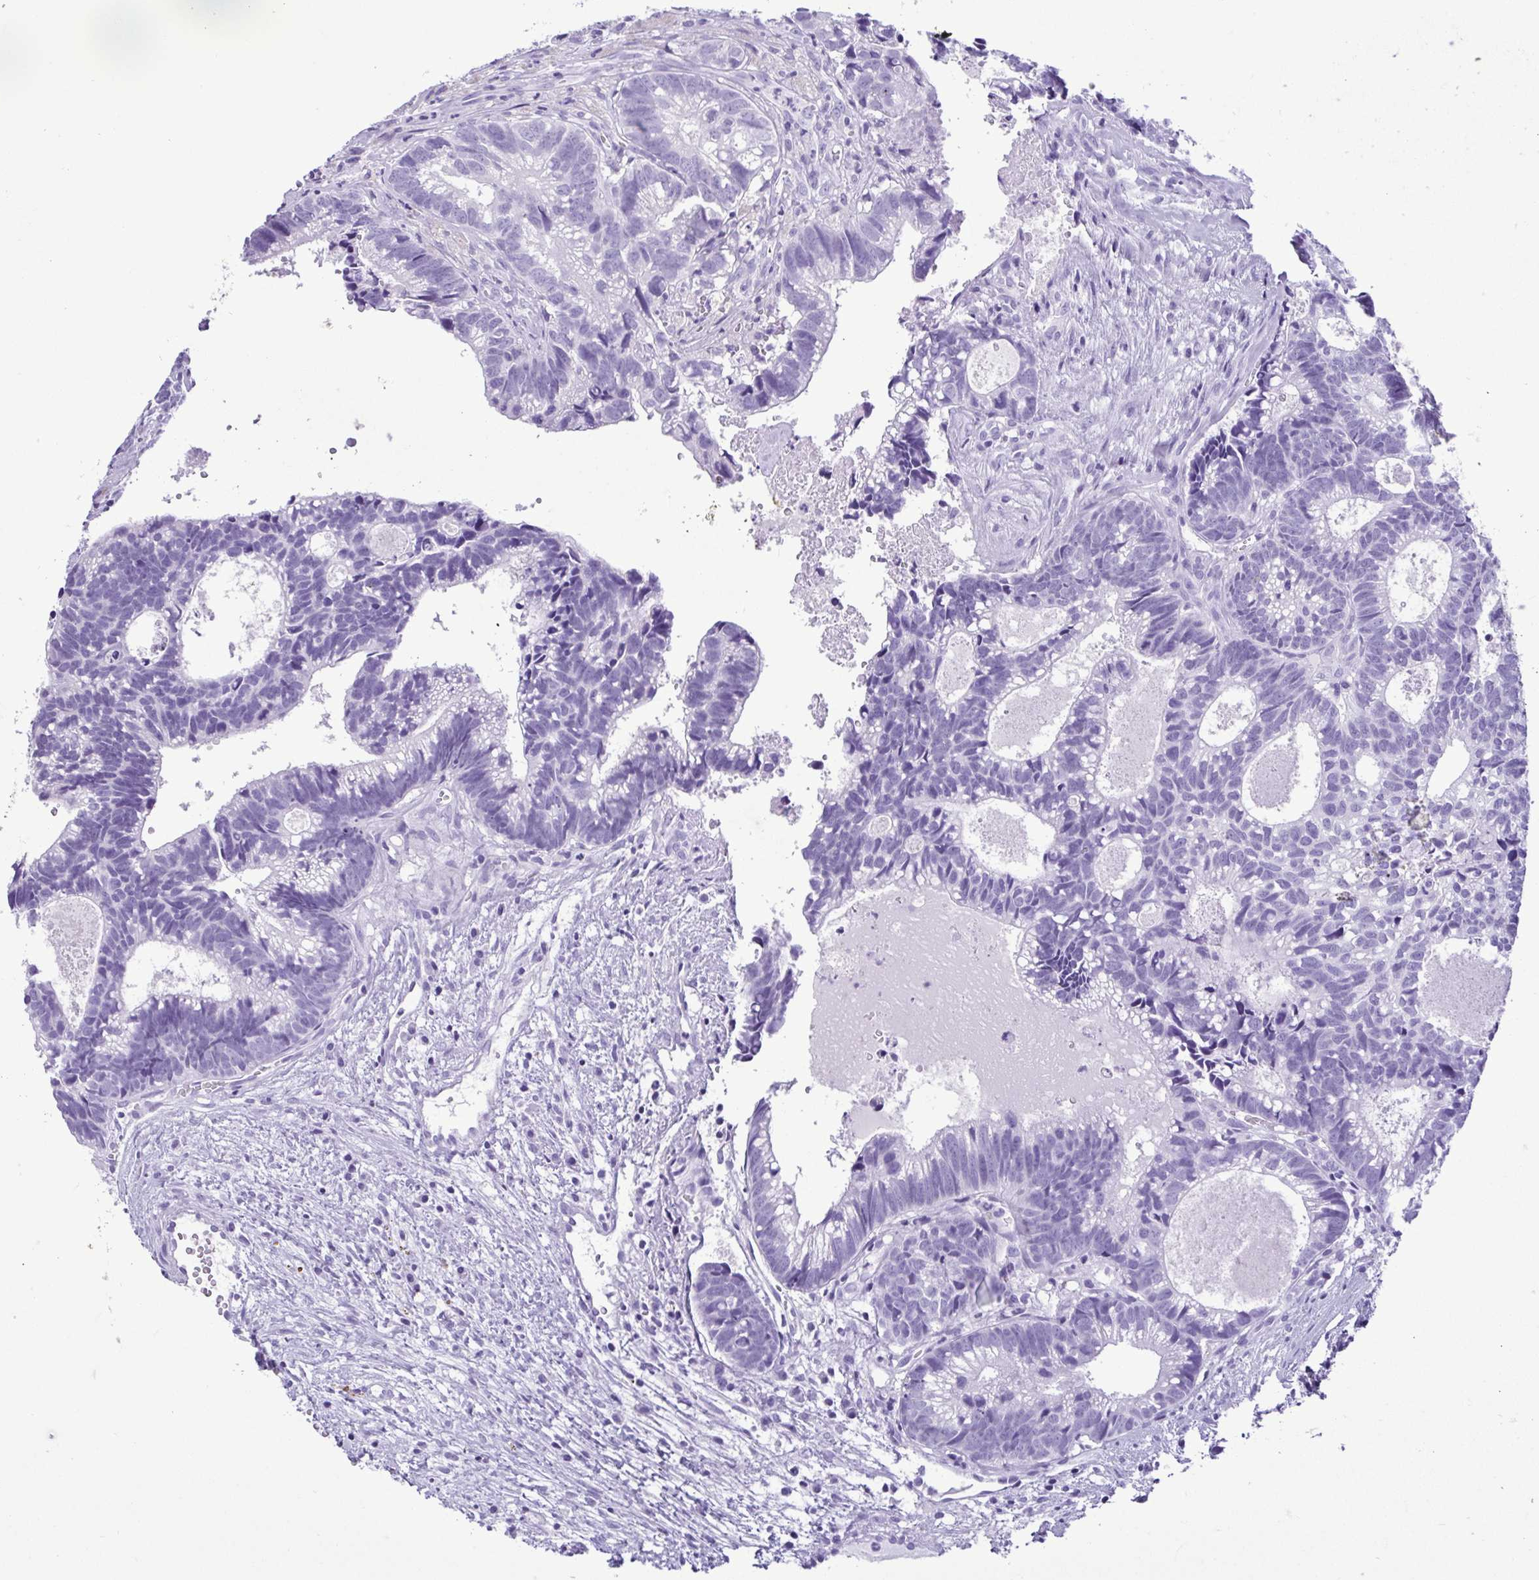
{"staining": {"intensity": "negative", "quantity": "none", "location": "none"}, "tissue": "head and neck cancer", "cell_type": "Tumor cells", "image_type": "cancer", "snomed": [{"axis": "morphology", "description": "Adenocarcinoma, NOS"}, {"axis": "topography", "description": "Head-Neck"}], "caption": "The micrograph shows no significant positivity in tumor cells of head and neck cancer (adenocarcinoma). The staining was performed using DAB to visualize the protein expression in brown, while the nuclei were stained in blue with hematoxylin (Magnification: 20x).", "gene": "SPATA16", "patient": {"sex": "male", "age": 62}}